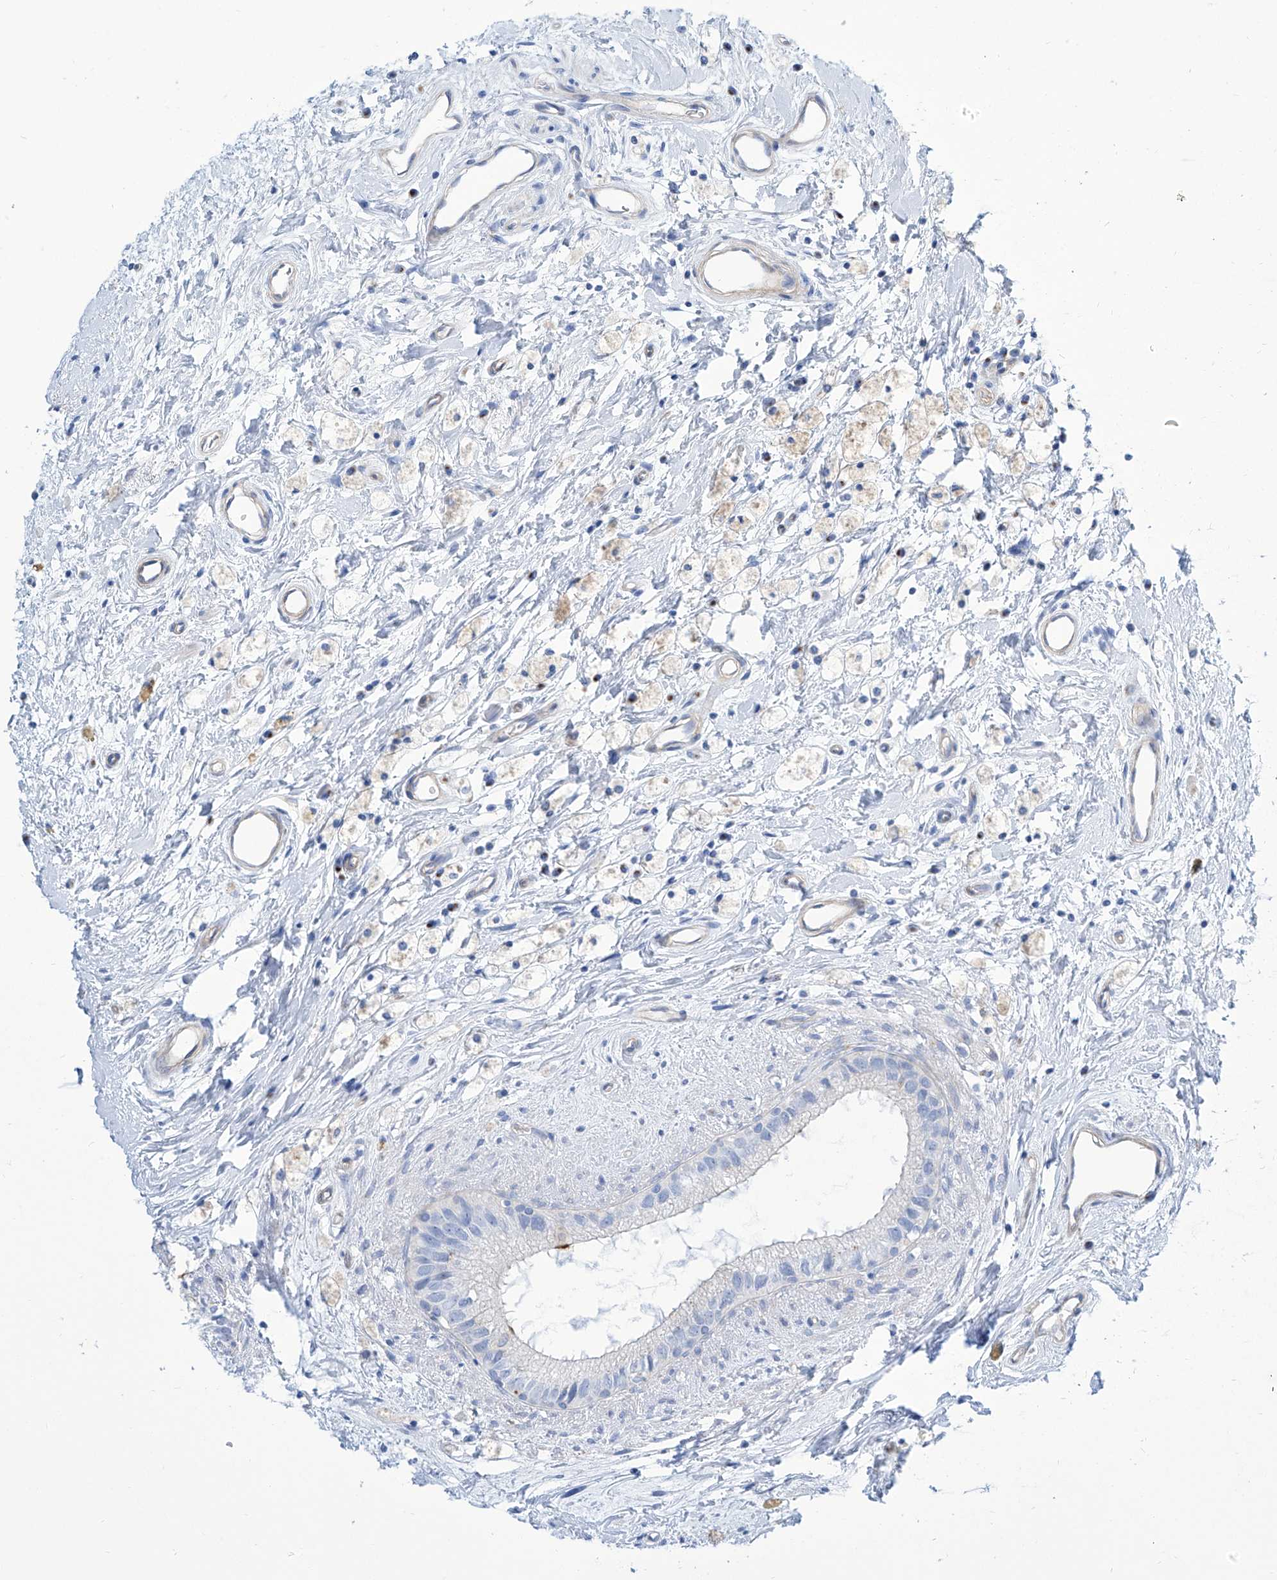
{"staining": {"intensity": "moderate", "quantity": "25%-75%", "location": "cytoplasmic/membranous"}, "tissue": "epididymis", "cell_type": "Glandular cells", "image_type": "normal", "snomed": [{"axis": "morphology", "description": "Normal tissue, NOS"}, {"axis": "topography", "description": "Epididymis"}], "caption": "A high-resolution image shows immunohistochemistry (IHC) staining of normal epididymis, which shows moderate cytoplasmic/membranous staining in approximately 25%-75% of glandular cells. (DAB = brown stain, brightfield microscopy at high magnification).", "gene": "TMEM209", "patient": {"sex": "male", "age": 80}}